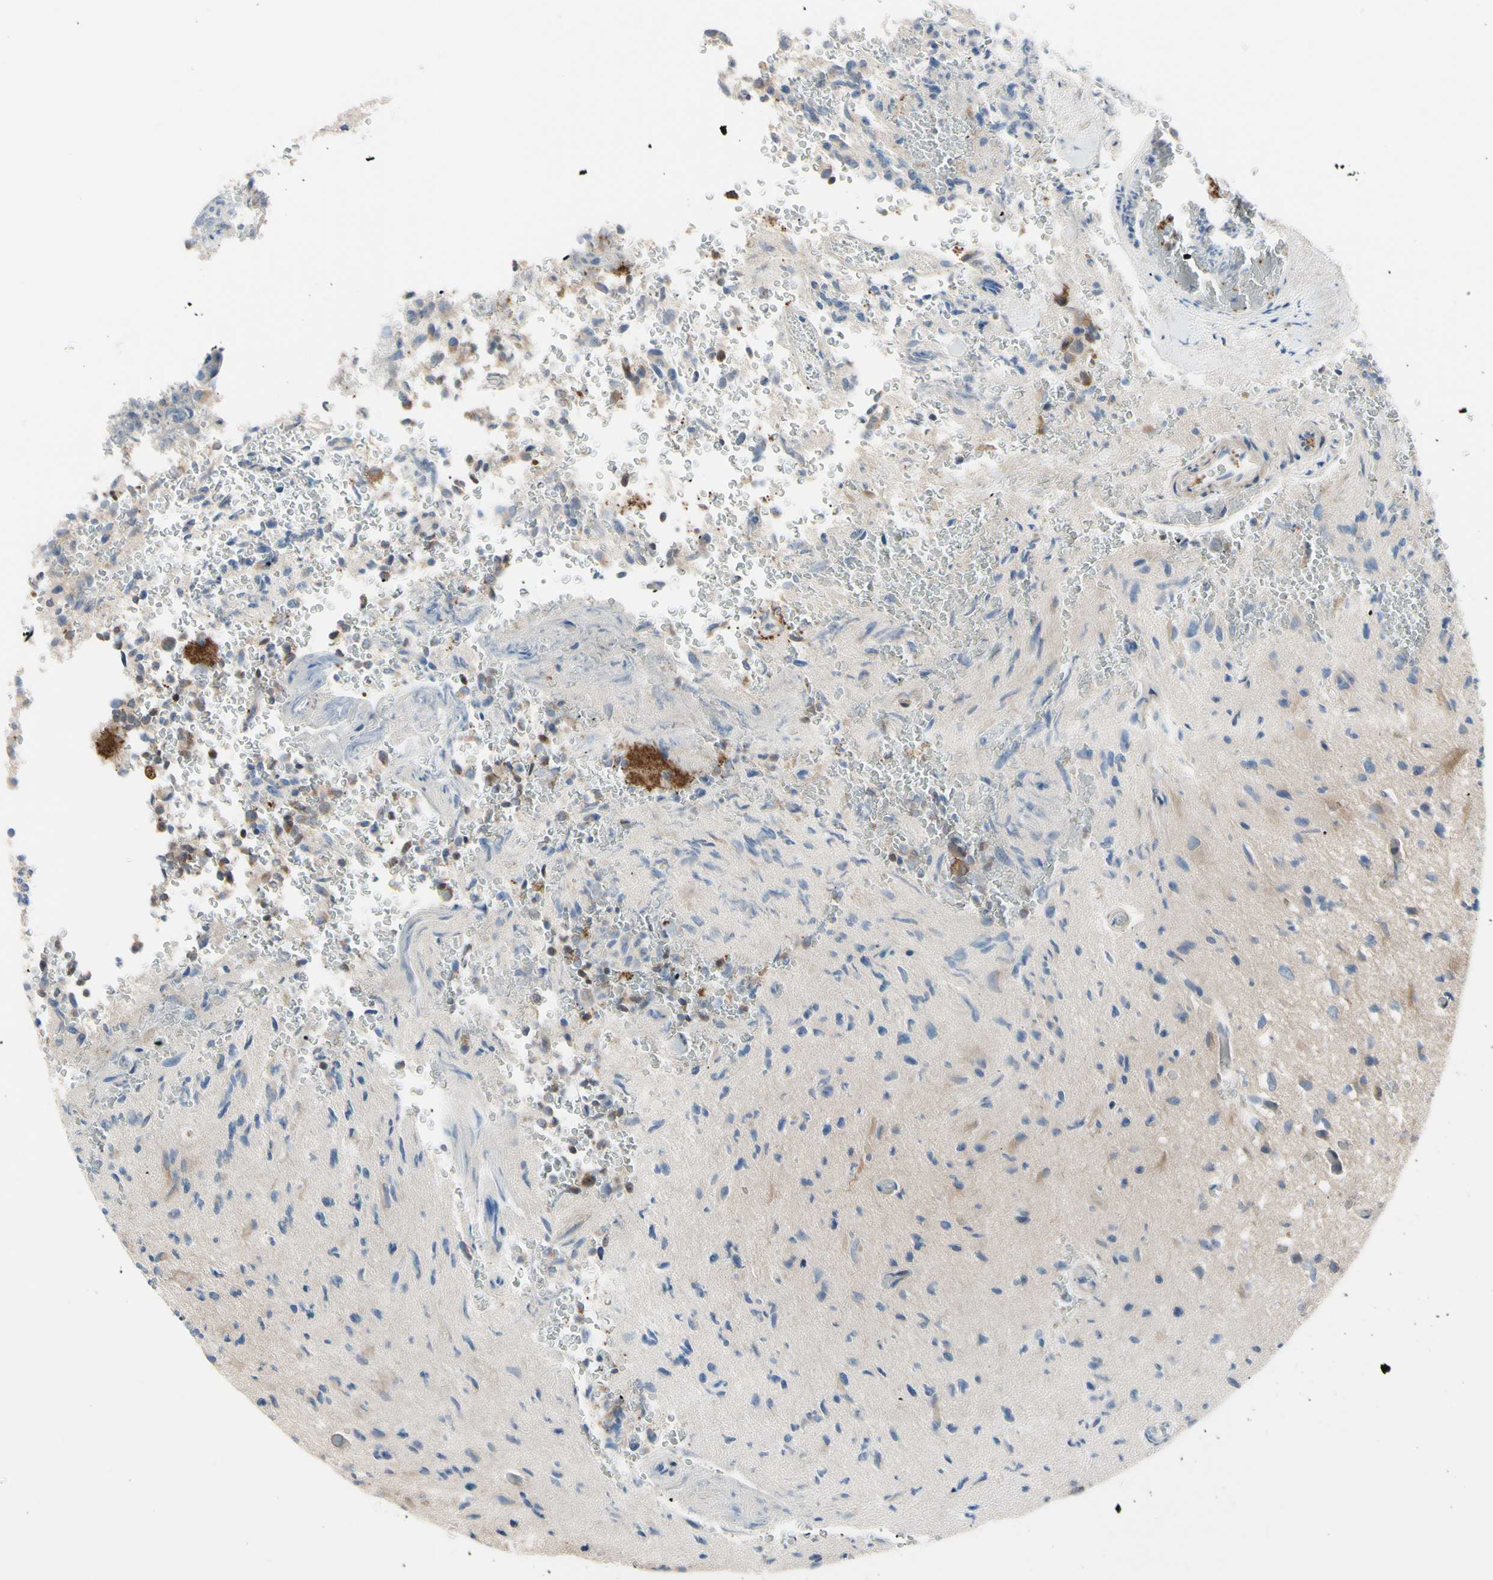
{"staining": {"intensity": "moderate", "quantity": ">75%", "location": "cytoplasmic/membranous"}, "tissue": "glioma", "cell_type": "Tumor cells", "image_type": "cancer", "snomed": [{"axis": "morphology", "description": "Glioma, malignant, High grade"}, {"axis": "topography", "description": "pancreas cauda"}], "caption": "Protein staining demonstrates moderate cytoplasmic/membranous staining in approximately >75% of tumor cells in glioma.", "gene": "BMF", "patient": {"sex": "male", "age": 60}}